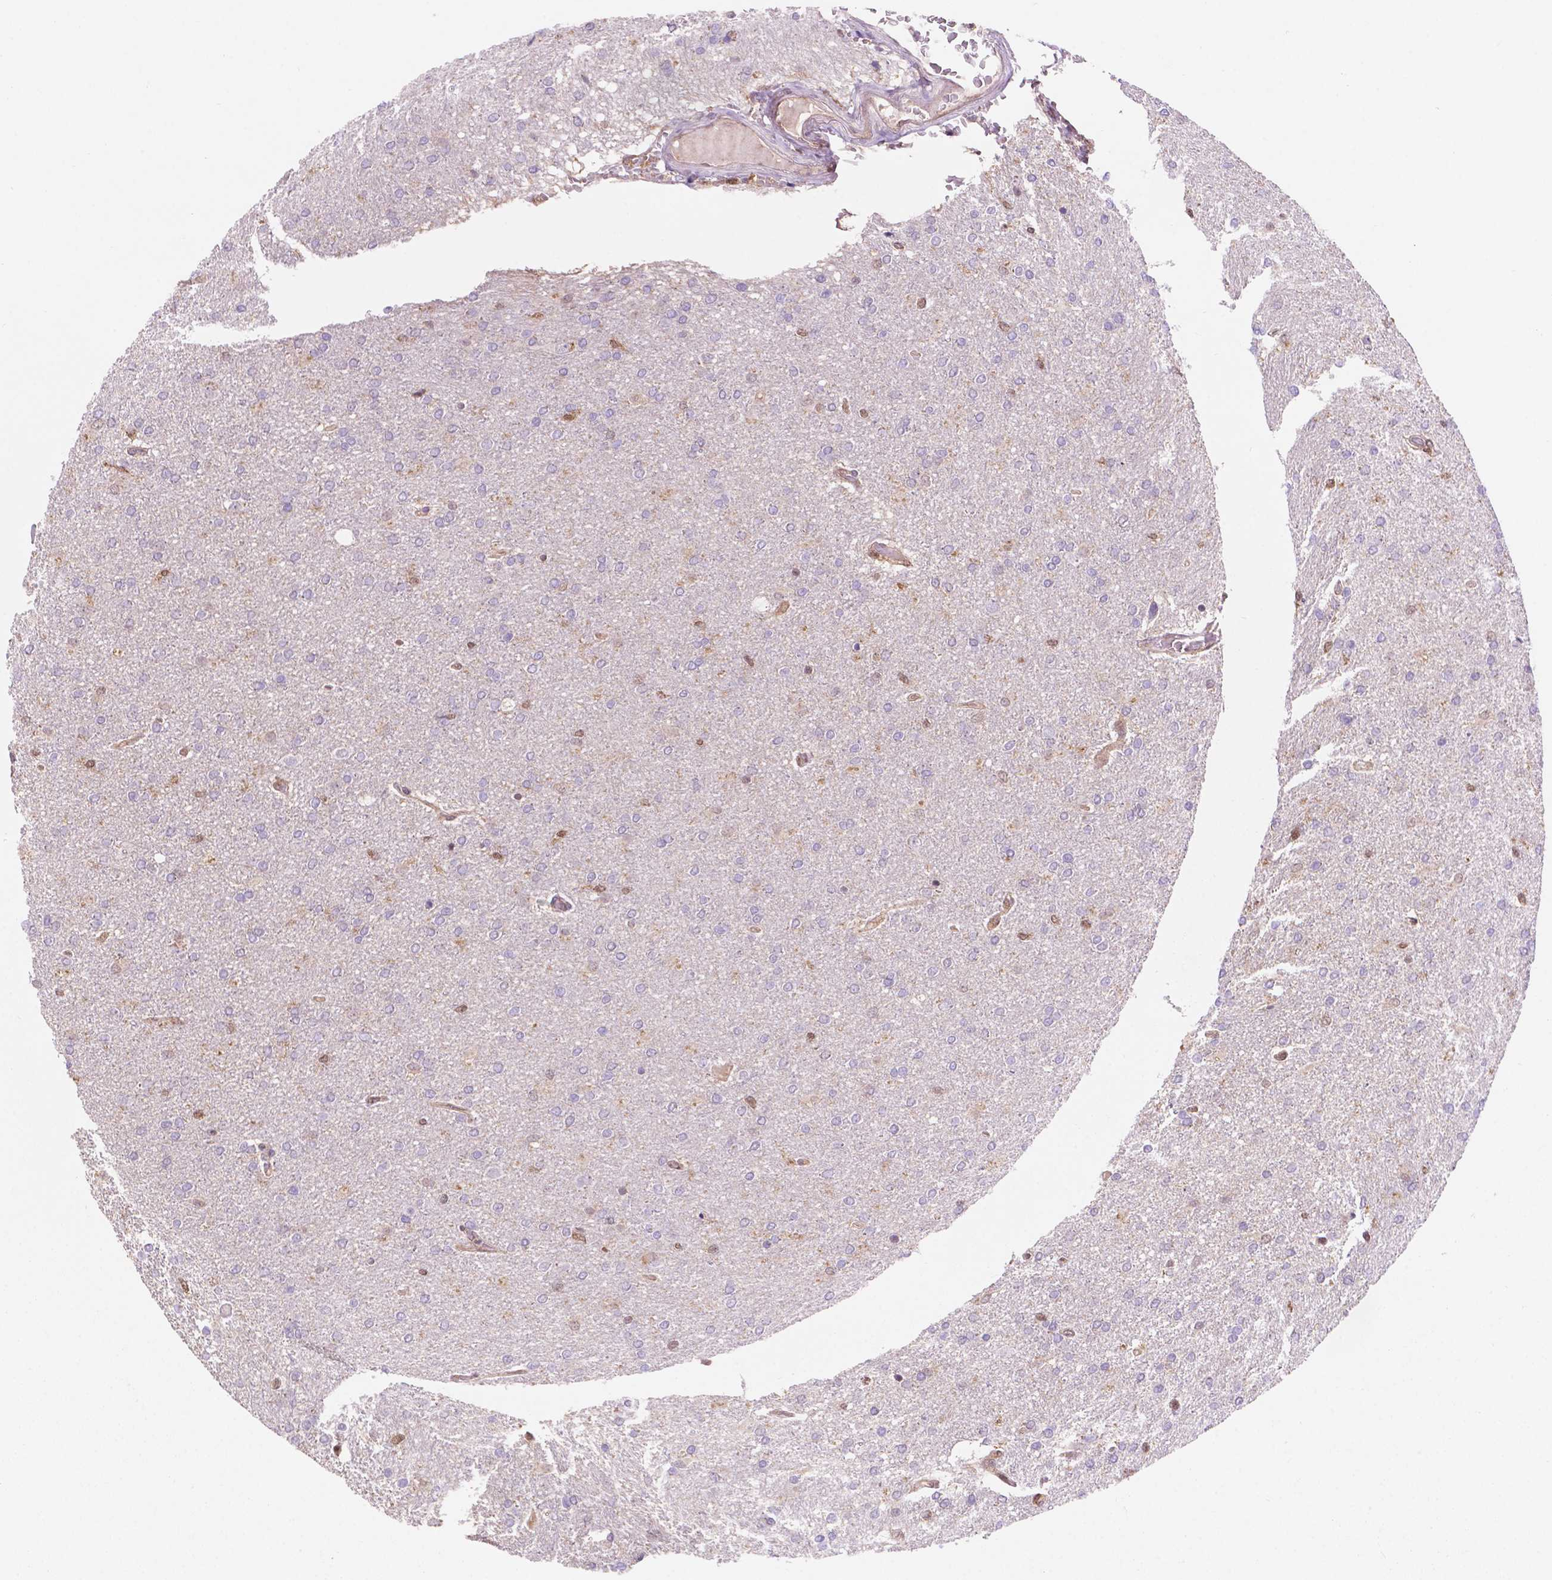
{"staining": {"intensity": "negative", "quantity": "none", "location": "none"}, "tissue": "glioma", "cell_type": "Tumor cells", "image_type": "cancer", "snomed": [{"axis": "morphology", "description": "Glioma, malignant, High grade"}, {"axis": "topography", "description": "Cerebral cortex"}], "caption": "Immunohistochemistry photomicrograph of human glioma stained for a protein (brown), which shows no positivity in tumor cells.", "gene": "UBE2L6", "patient": {"sex": "male", "age": 70}}